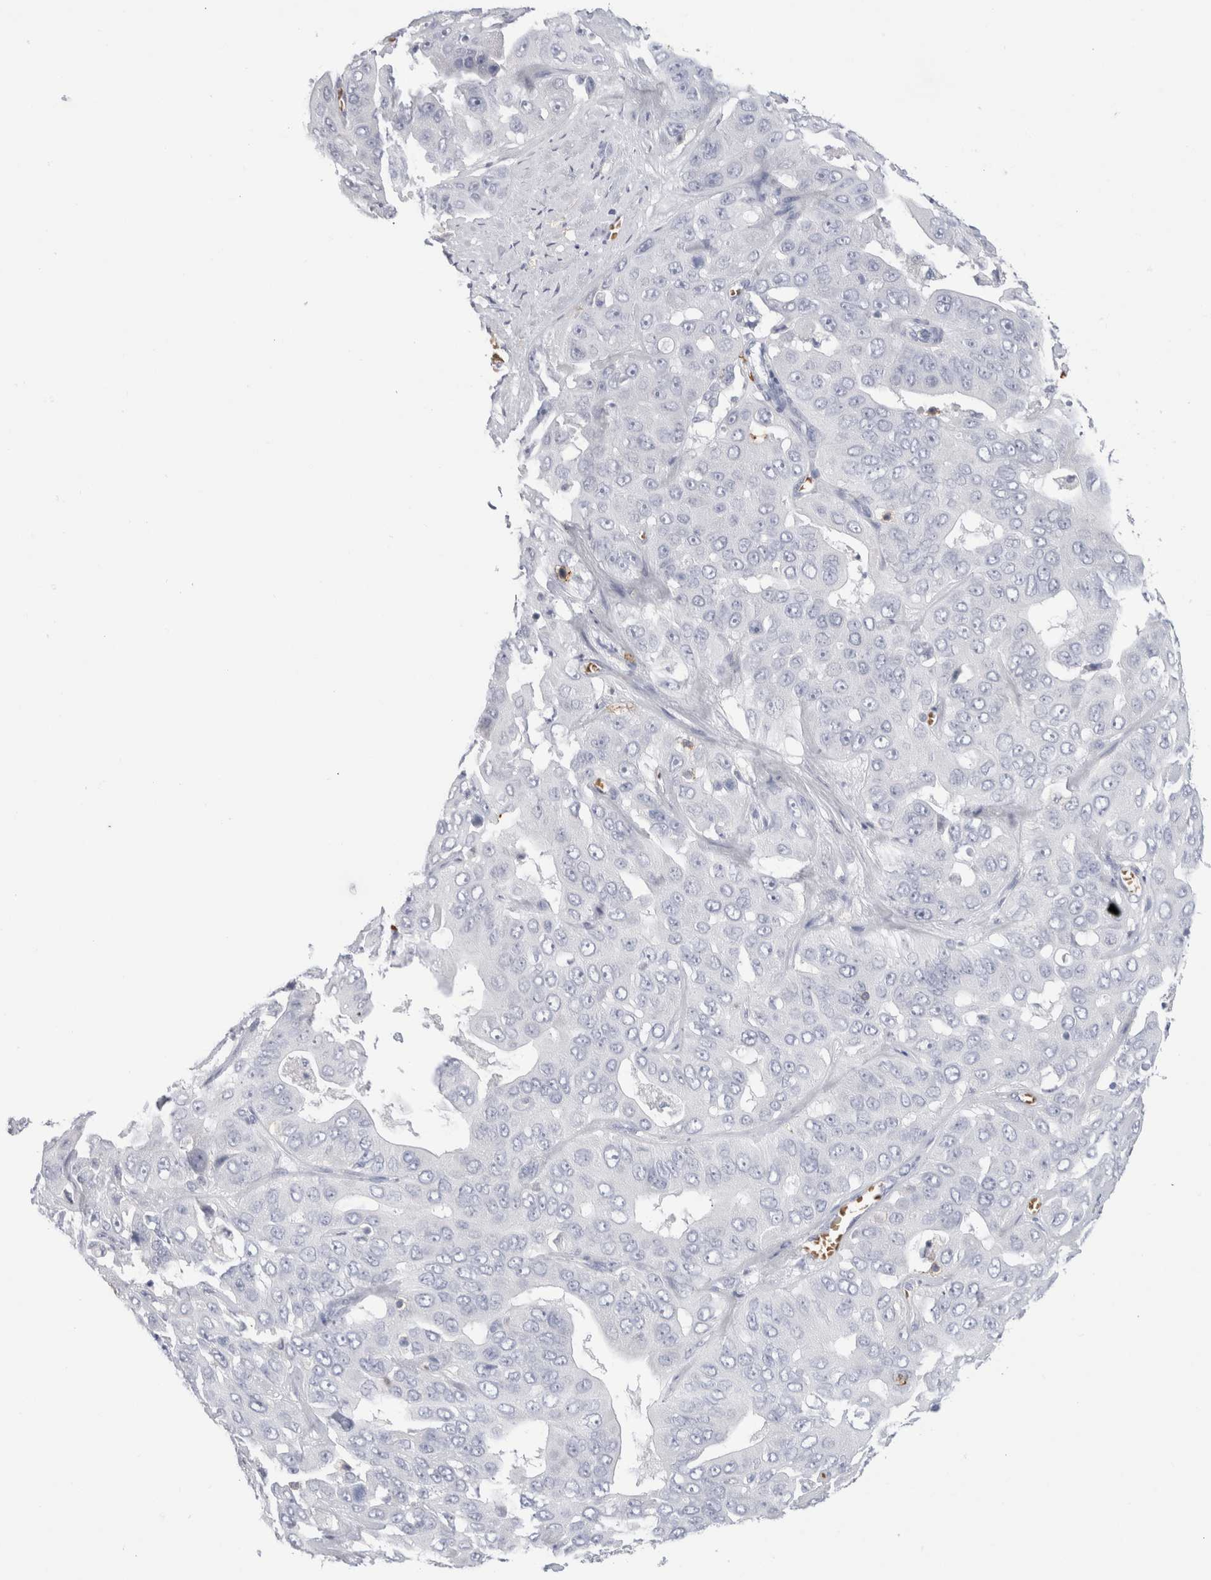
{"staining": {"intensity": "negative", "quantity": "none", "location": "none"}, "tissue": "liver cancer", "cell_type": "Tumor cells", "image_type": "cancer", "snomed": [{"axis": "morphology", "description": "Cholangiocarcinoma"}, {"axis": "topography", "description": "Liver"}], "caption": "The photomicrograph demonstrates no staining of tumor cells in liver cancer.", "gene": "CD38", "patient": {"sex": "female", "age": 52}}